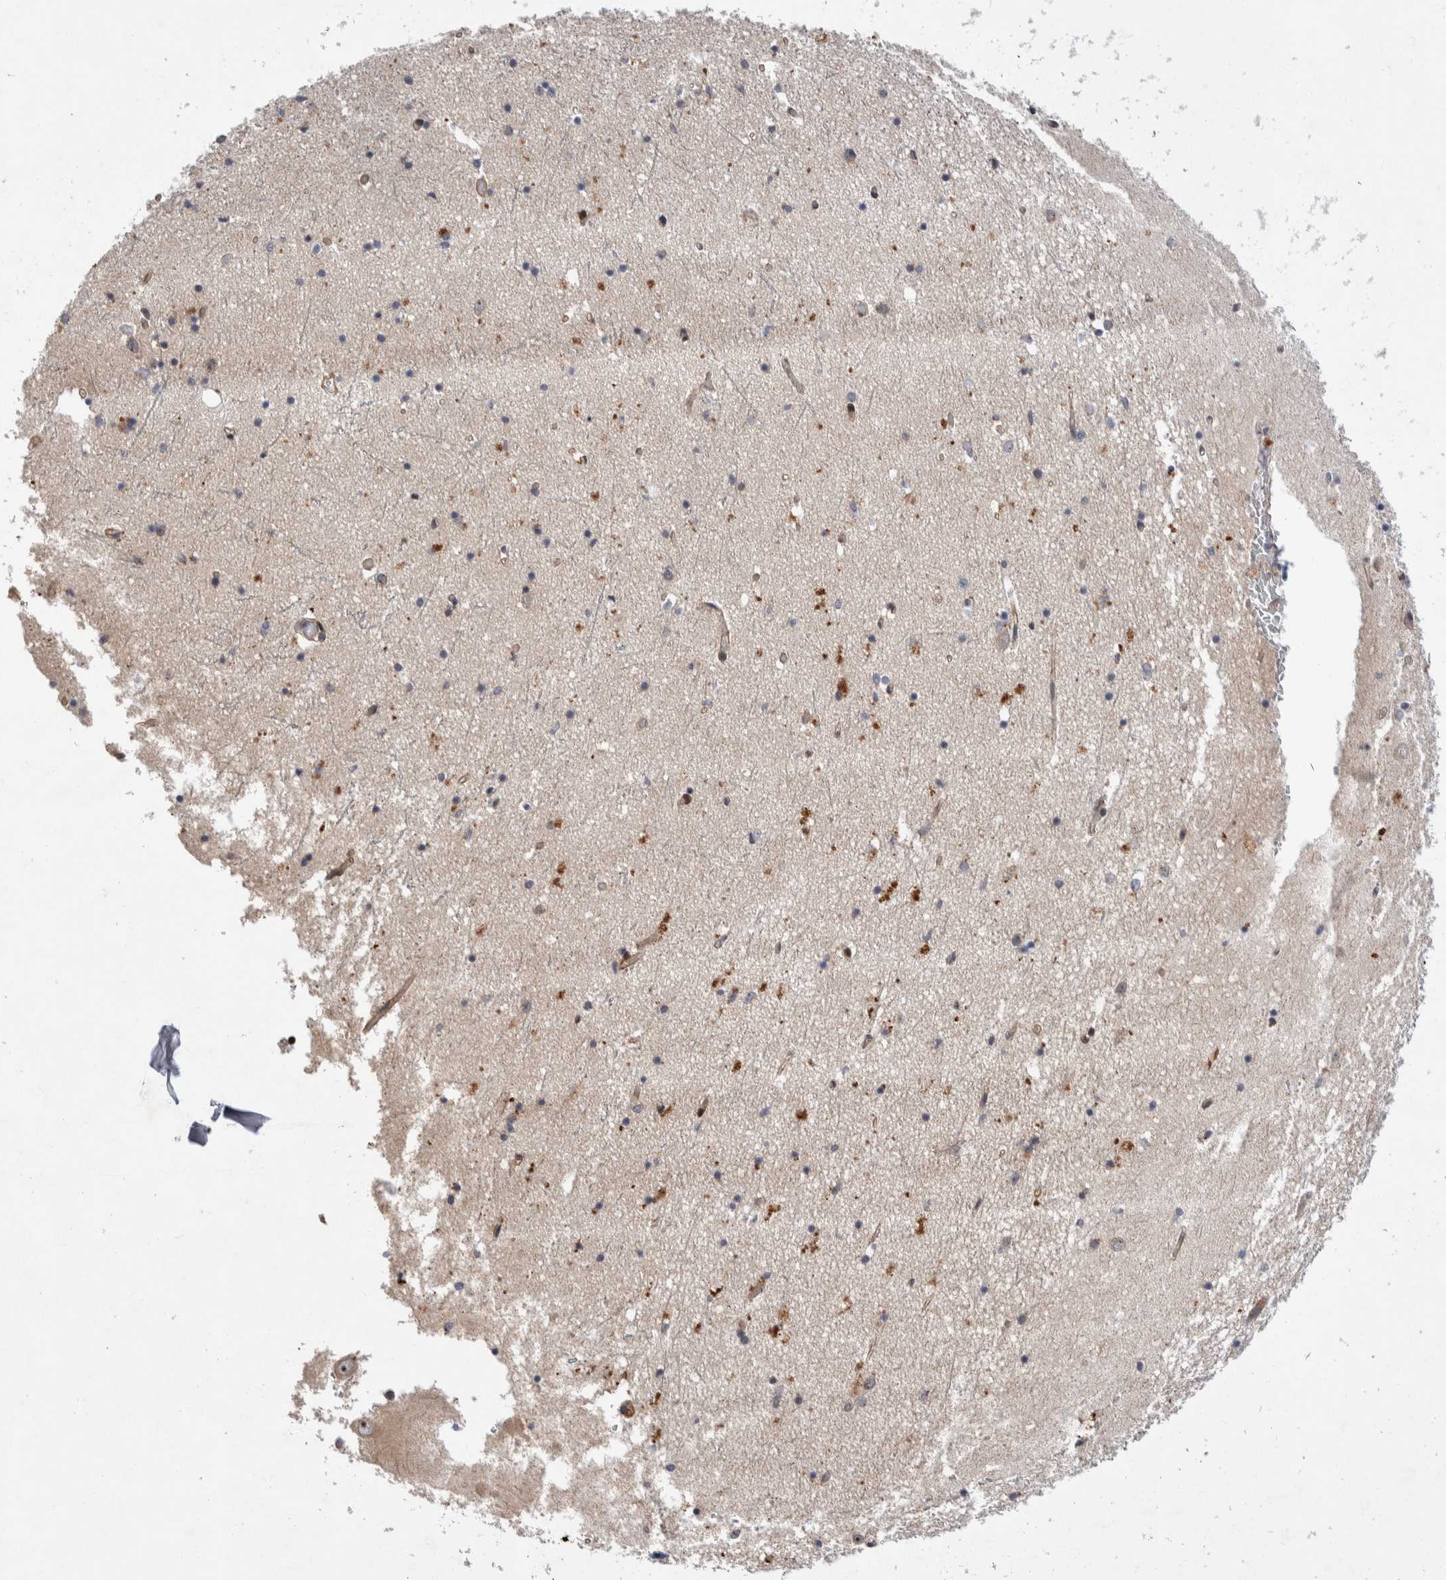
{"staining": {"intensity": "negative", "quantity": "none", "location": "none"}, "tissue": "hippocampus", "cell_type": "Glial cells", "image_type": "normal", "snomed": [{"axis": "morphology", "description": "Normal tissue, NOS"}, {"axis": "topography", "description": "Hippocampus"}], "caption": "IHC of unremarkable hippocampus shows no positivity in glial cells.", "gene": "LZTS1", "patient": {"sex": "male", "age": 70}}